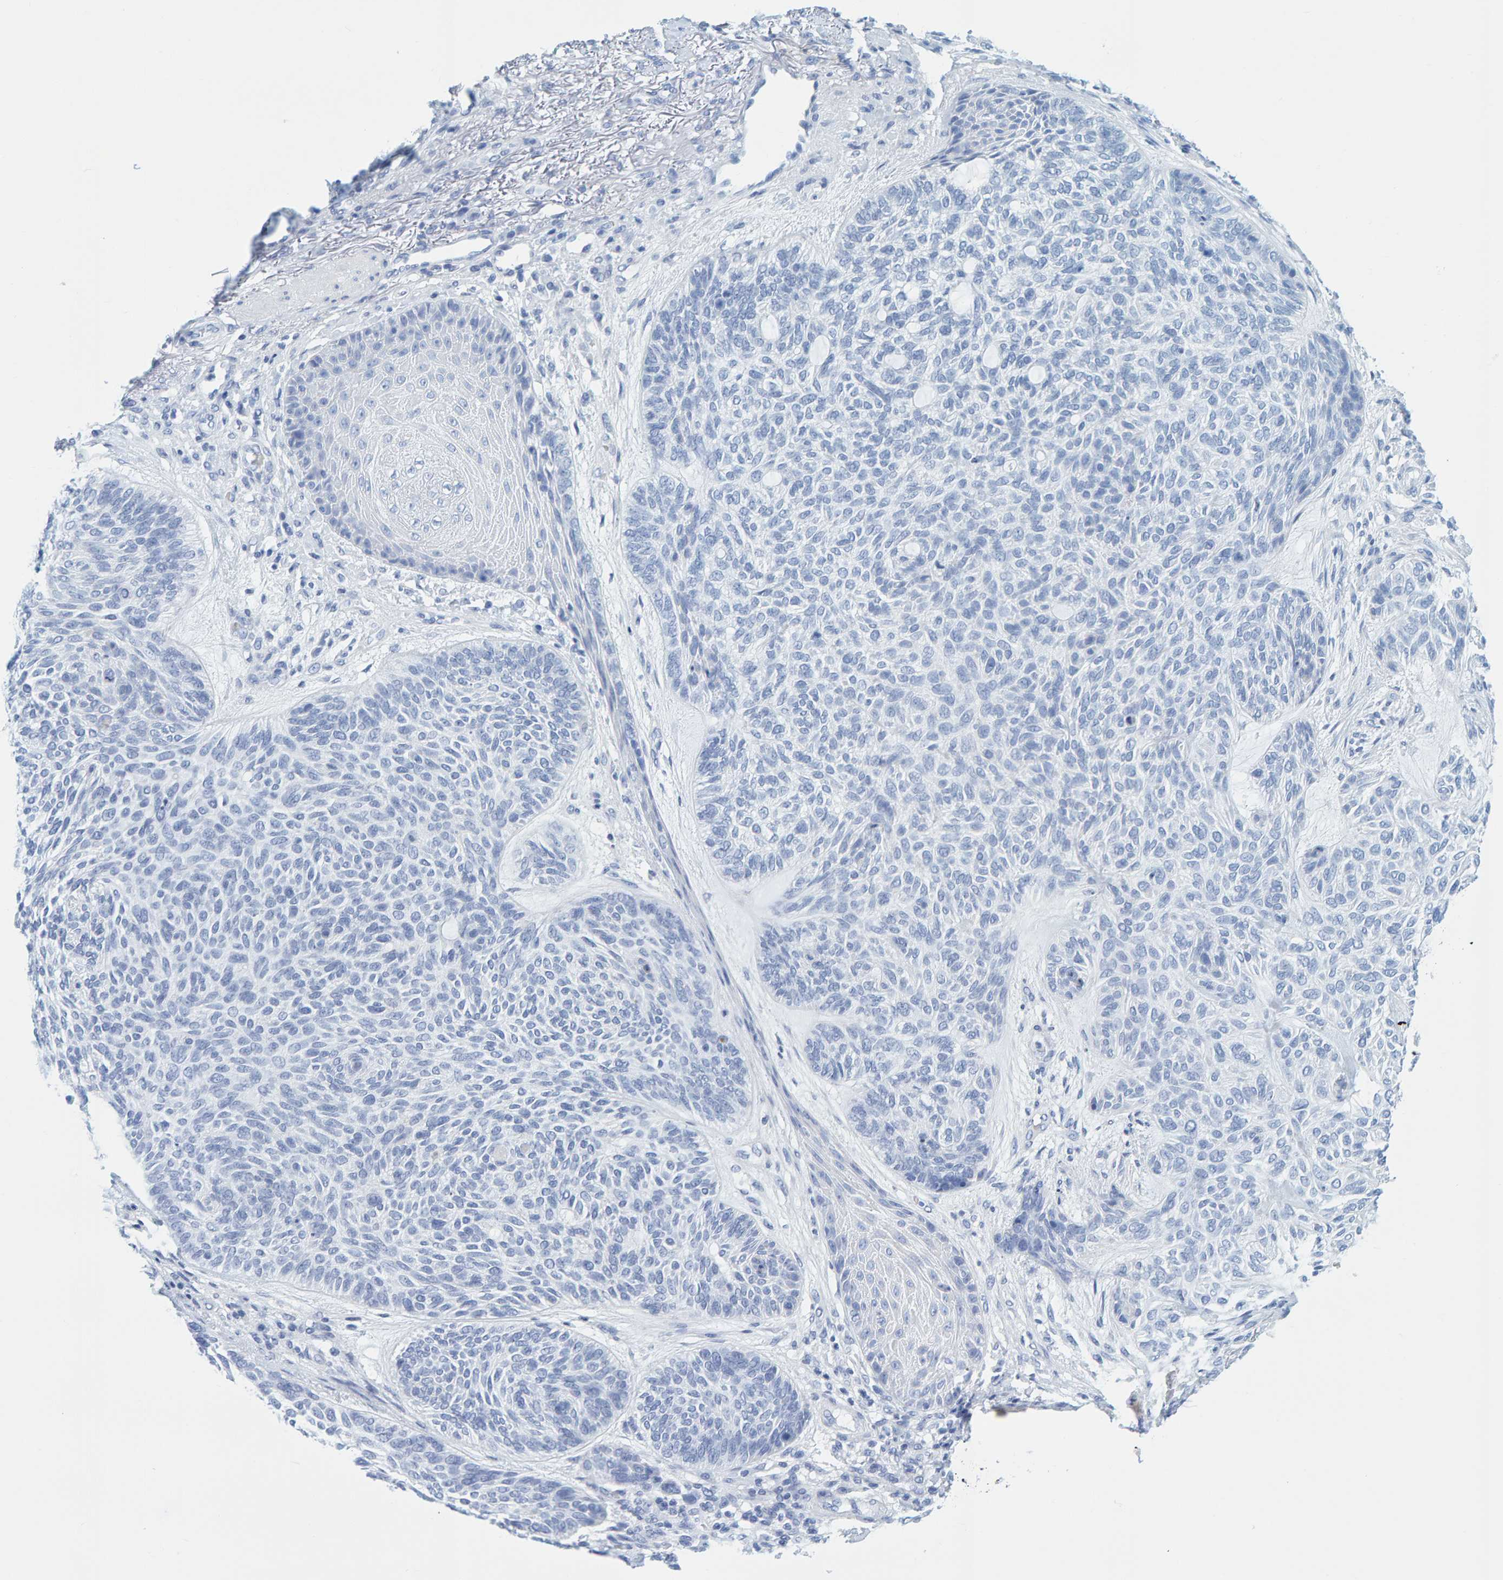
{"staining": {"intensity": "negative", "quantity": "none", "location": "none"}, "tissue": "skin cancer", "cell_type": "Tumor cells", "image_type": "cancer", "snomed": [{"axis": "morphology", "description": "Basal cell carcinoma"}, {"axis": "topography", "description": "Skin"}], "caption": "Protein analysis of skin cancer shows no significant expression in tumor cells. (DAB immunohistochemistry with hematoxylin counter stain).", "gene": "SFTPC", "patient": {"sex": "male", "age": 55}}